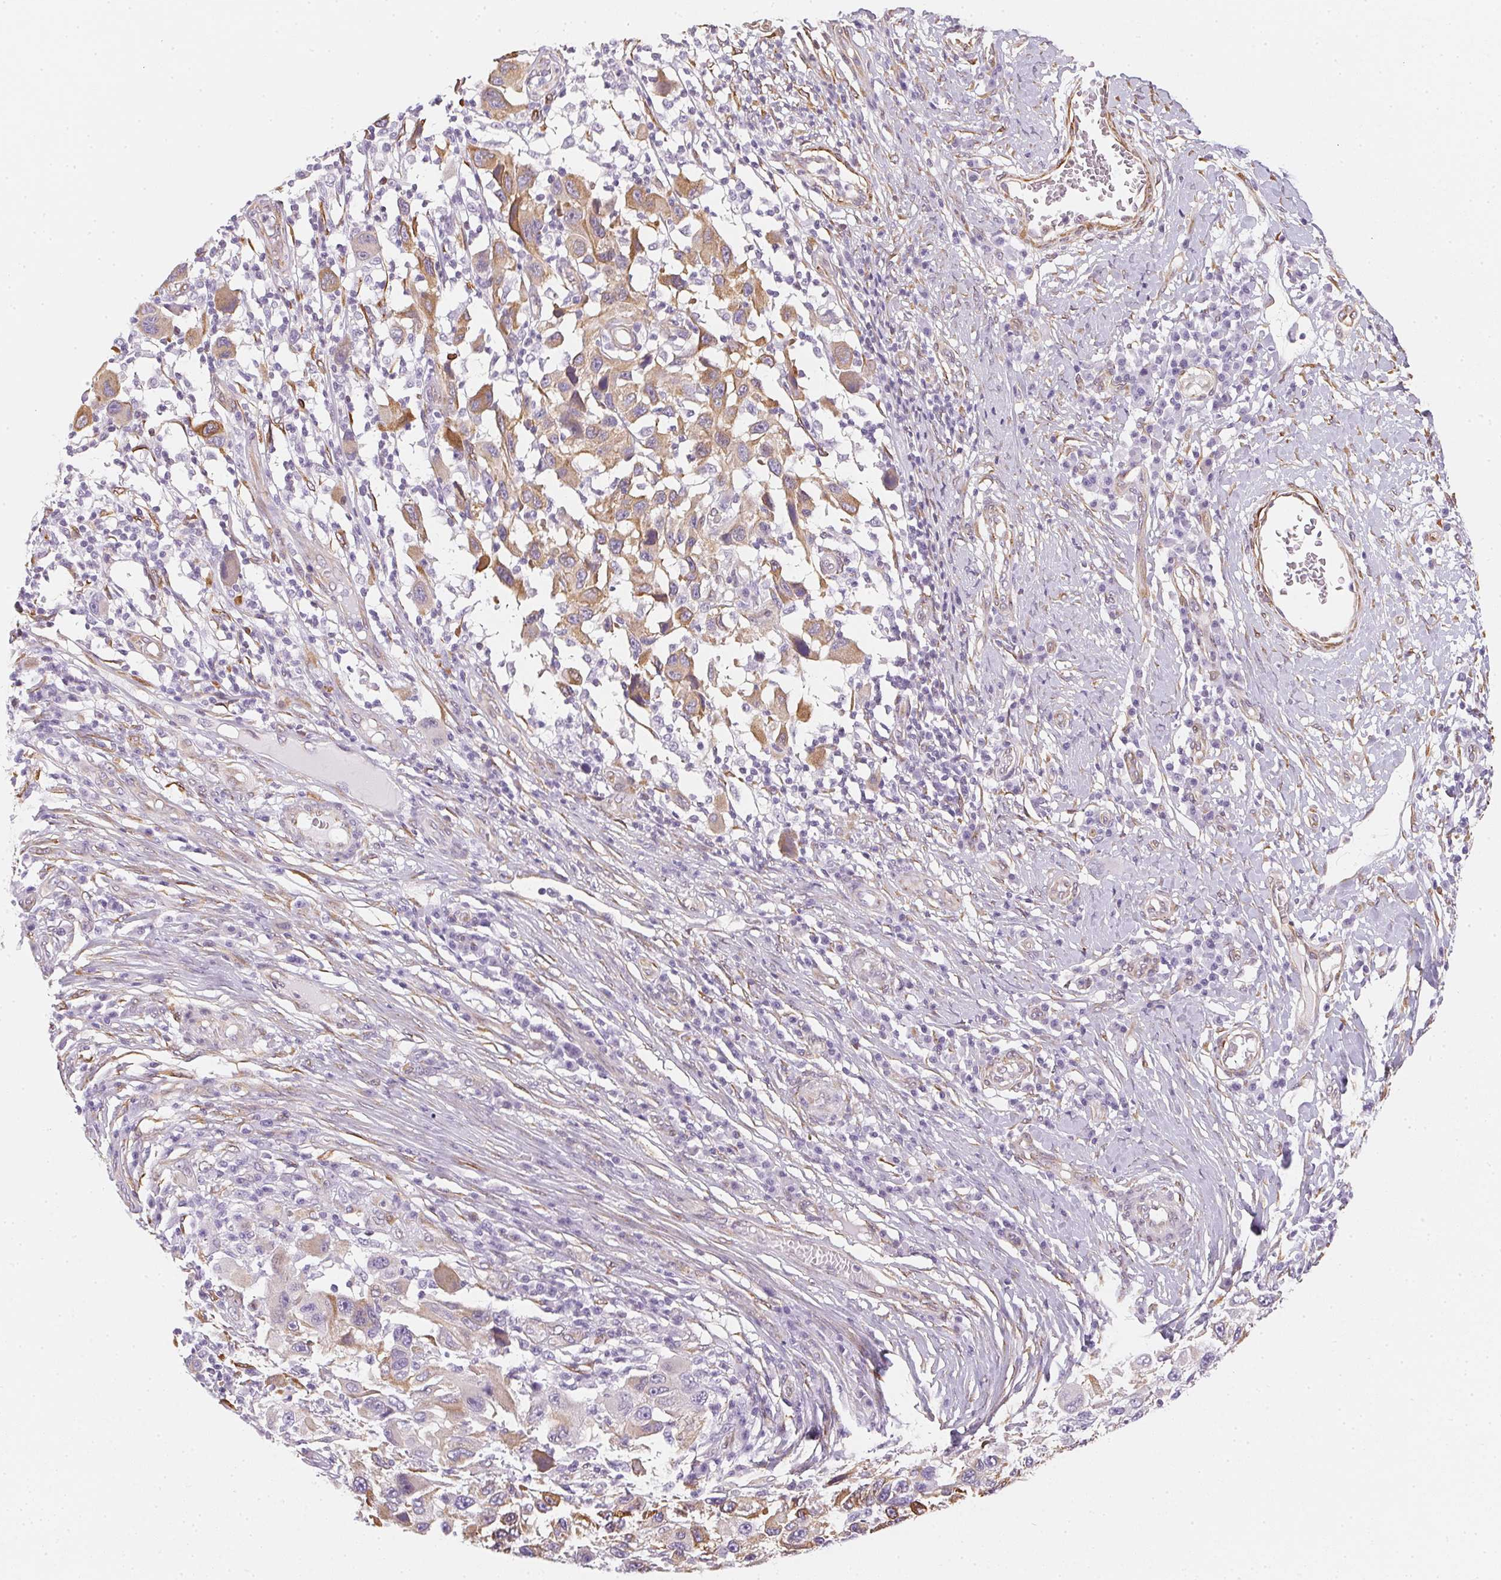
{"staining": {"intensity": "moderate", "quantity": "25%-75%", "location": "cytoplasmic/membranous"}, "tissue": "melanoma", "cell_type": "Tumor cells", "image_type": "cancer", "snomed": [{"axis": "morphology", "description": "Malignant melanoma, NOS"}, {"axis": "topography", "description": "Skin"}], "caption": "Protein expression by immunohistochemistry (IHC) exhibits moderate cytoplasmic/membranous staining in about 25%-75% of tumor cells in melanoma.", "gene": "RSBN1", "patient": {"sex": "male", "age": 53}}